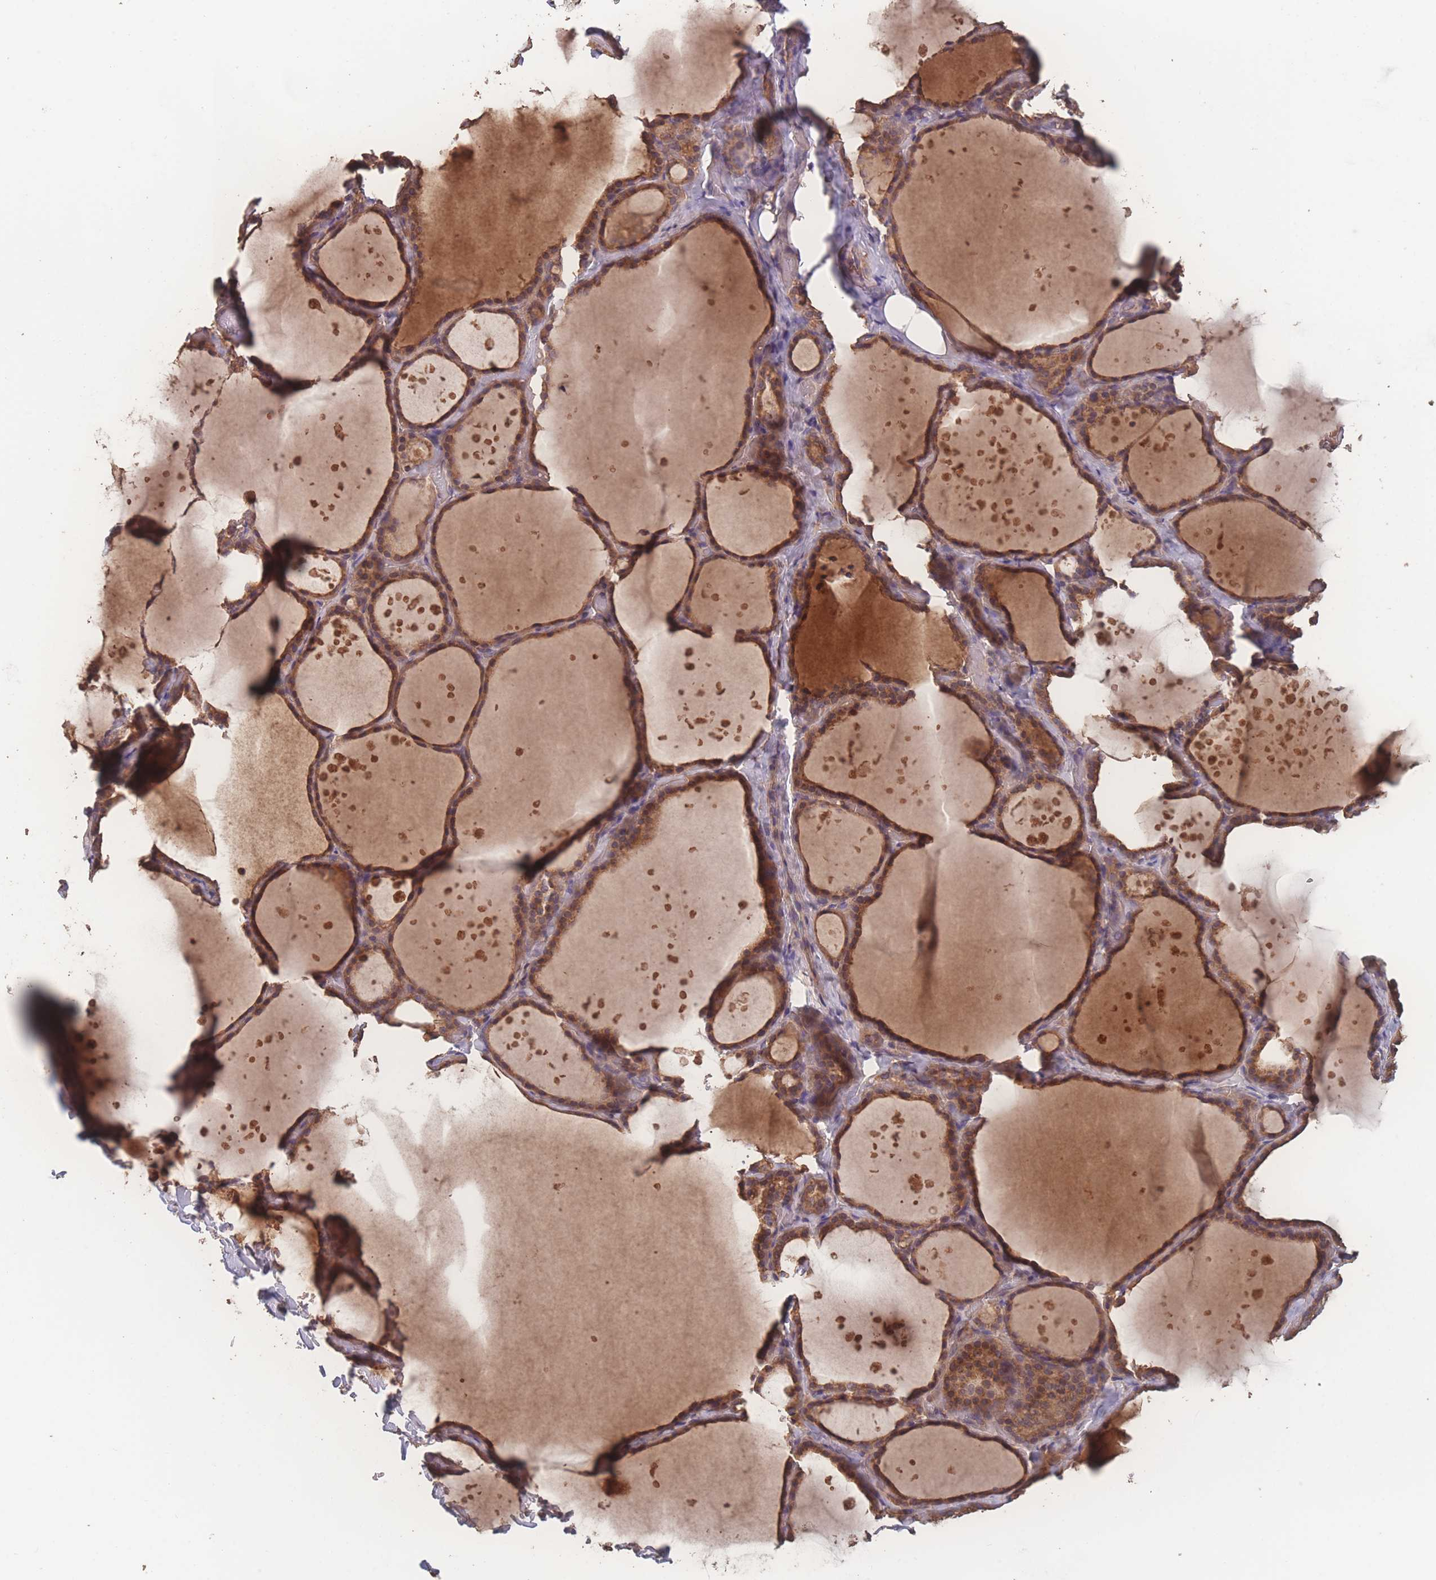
{"staining": {"intensity": "moderate", "quantity": ">75%", "location": "cytoplasmic/membranous"}, "tissue": "thyroid gland", "cell_type": "Glandular cells", "image_type": "normal", "snomed": [{"axis": "morphology", "description": "Normal tissue, NOS"}, {"axis": "topography", "description": "Thyroid gland"}], "caption": "Thyroid gland stained with immunohistochemistry displays moderate cytoplasmic/membranous staining in about >75% of glandular cells.", "gene": "ATXN10", "patient": {"sex": "female", "age": 44}}